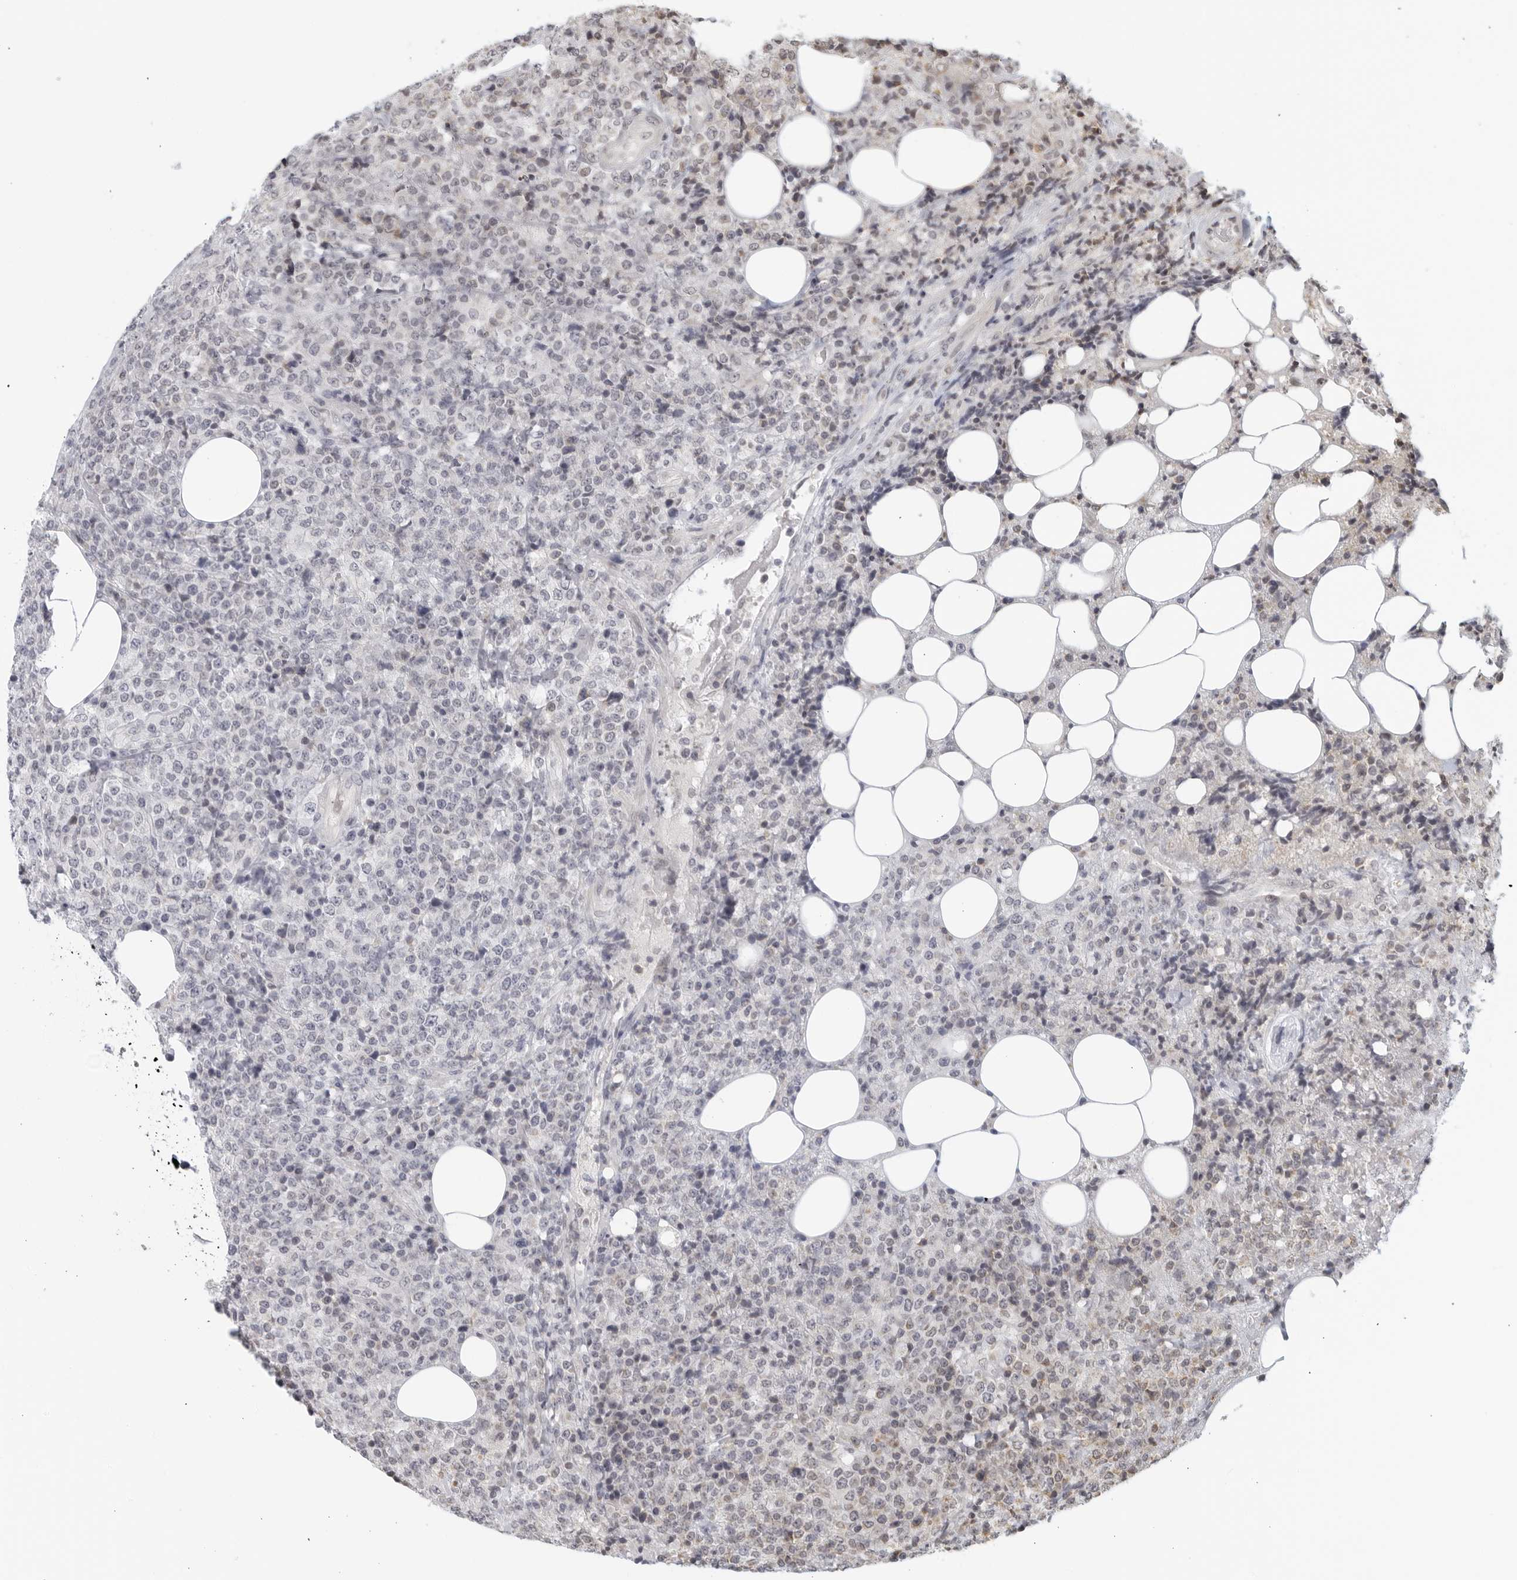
{"staining": {"intensity": "negative", "quantity": "none", "location": "none"}, "tissue": "lymphoma", "cell_type": "Tumor cells", "image_type": "cancer", "snomed": [{"axis": "morphology", "description": "Malignant lymphoma, non-Hodgkin's type, High grade"}, {"axis": "topography", "description": "Lymph node"}], "caption": "There is no significant positivity in tumor cells of lymphoma.", "gene": "RAB11FIP3", "patient": {"sex": "male", "age": 13}}